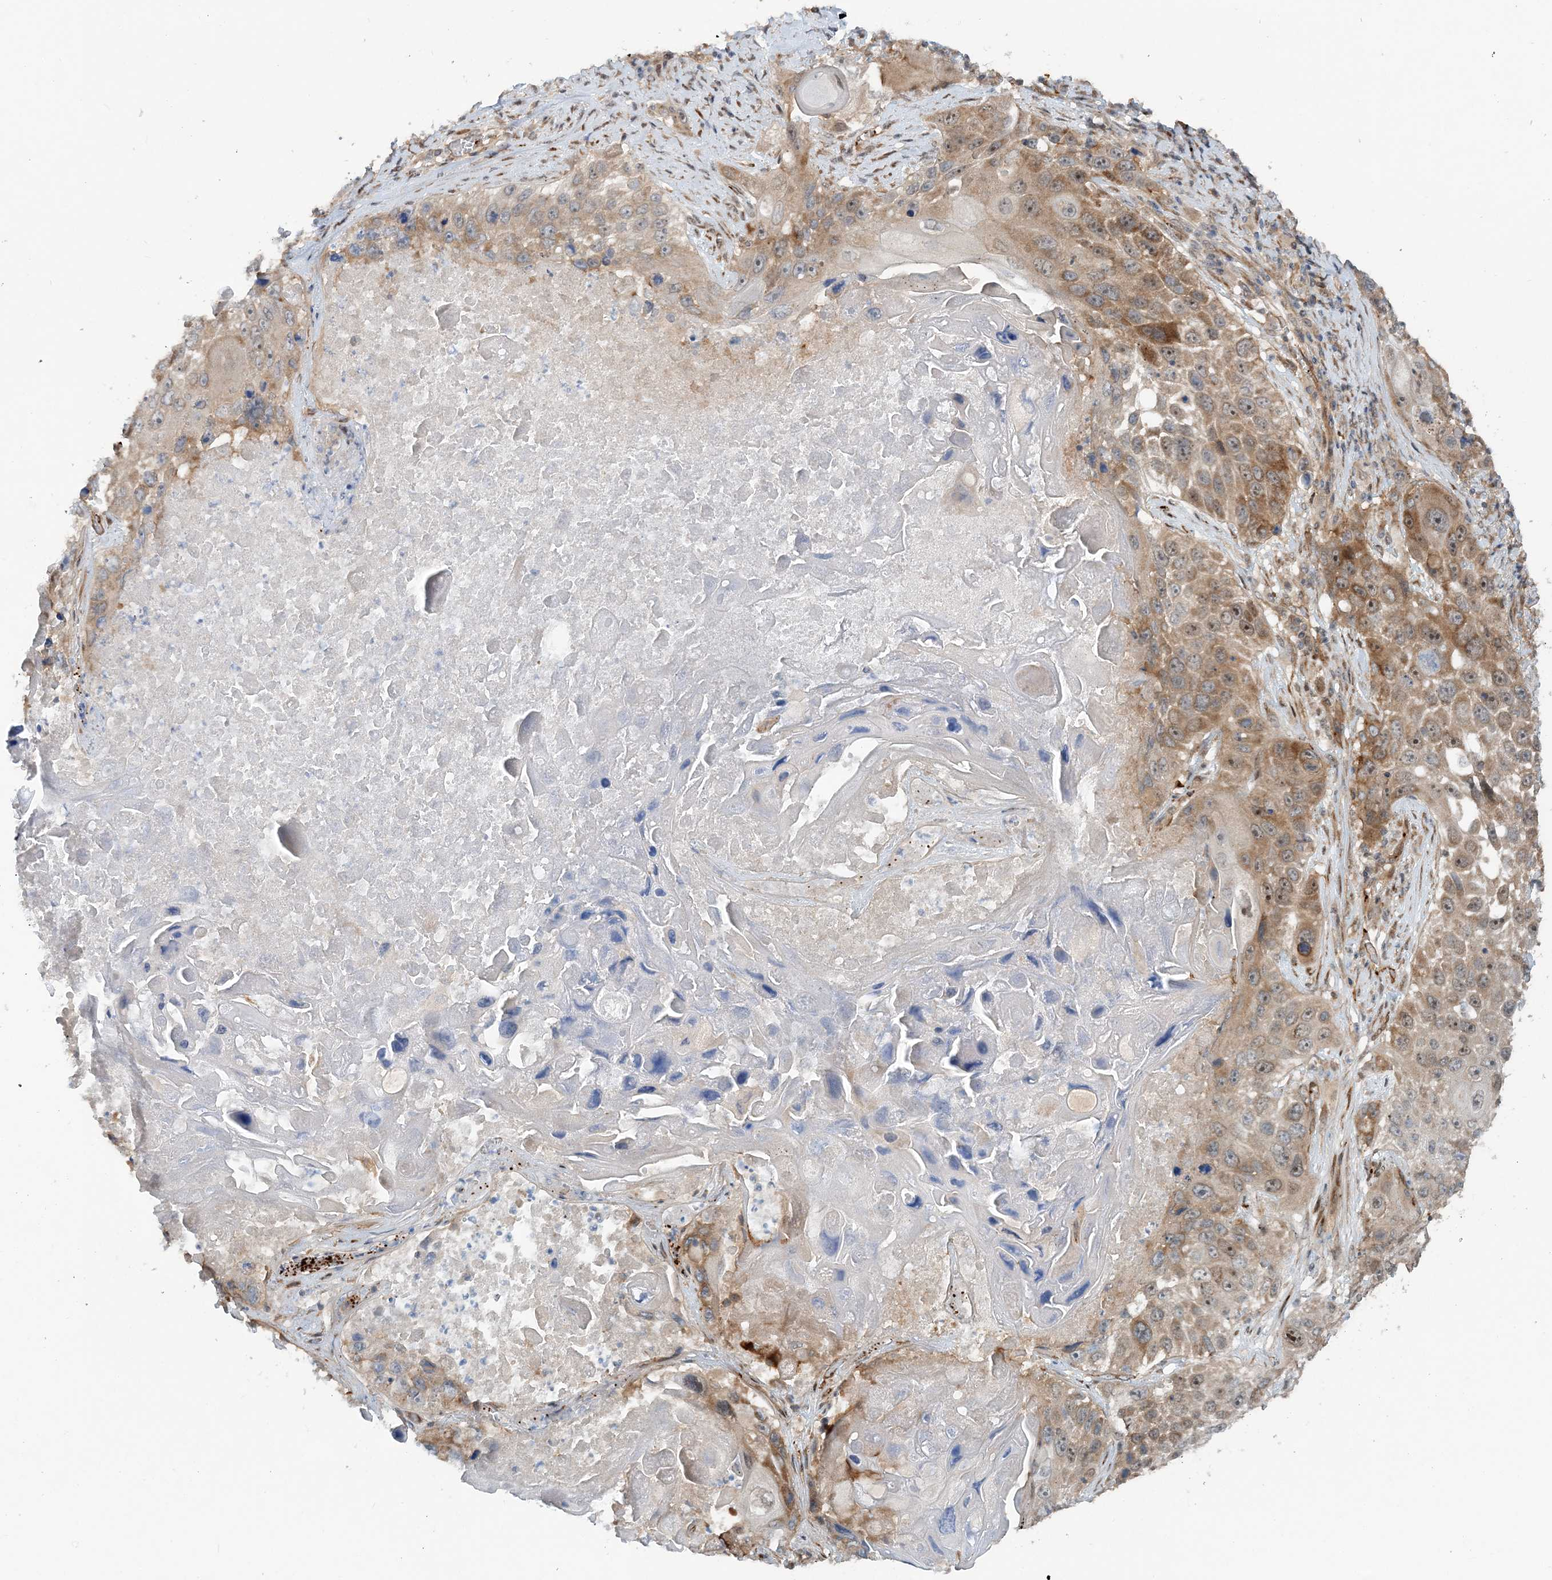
{"staining": {"intensity": "moderate", "quantity": ">75%", "location": "cytoplasmic/membranous,nuclear"}, "tissue": "lung cancer", "cell_type": "Tumor cells", "image_type": "cancer", "snomed": [{"axis": "morphology", "description": "Squamous cell carcinoma, NOS"}, {"axis": "topography", "description": "Lung"}], "caption": "High-magnification brightfield microscopy of lung cancer (squamous cell carcinoma) stained with DAB (3,3'-diaminobenzidine) (brown) and counterstained with hematoxylin (blue). tumor cells exhibit moderate cytoplasmic/membranous and nuclear positivity is appreciated in approximately>75% of cells.", "gene": "GEMIN5", "patient": {"sex": "male", "age": 61}}